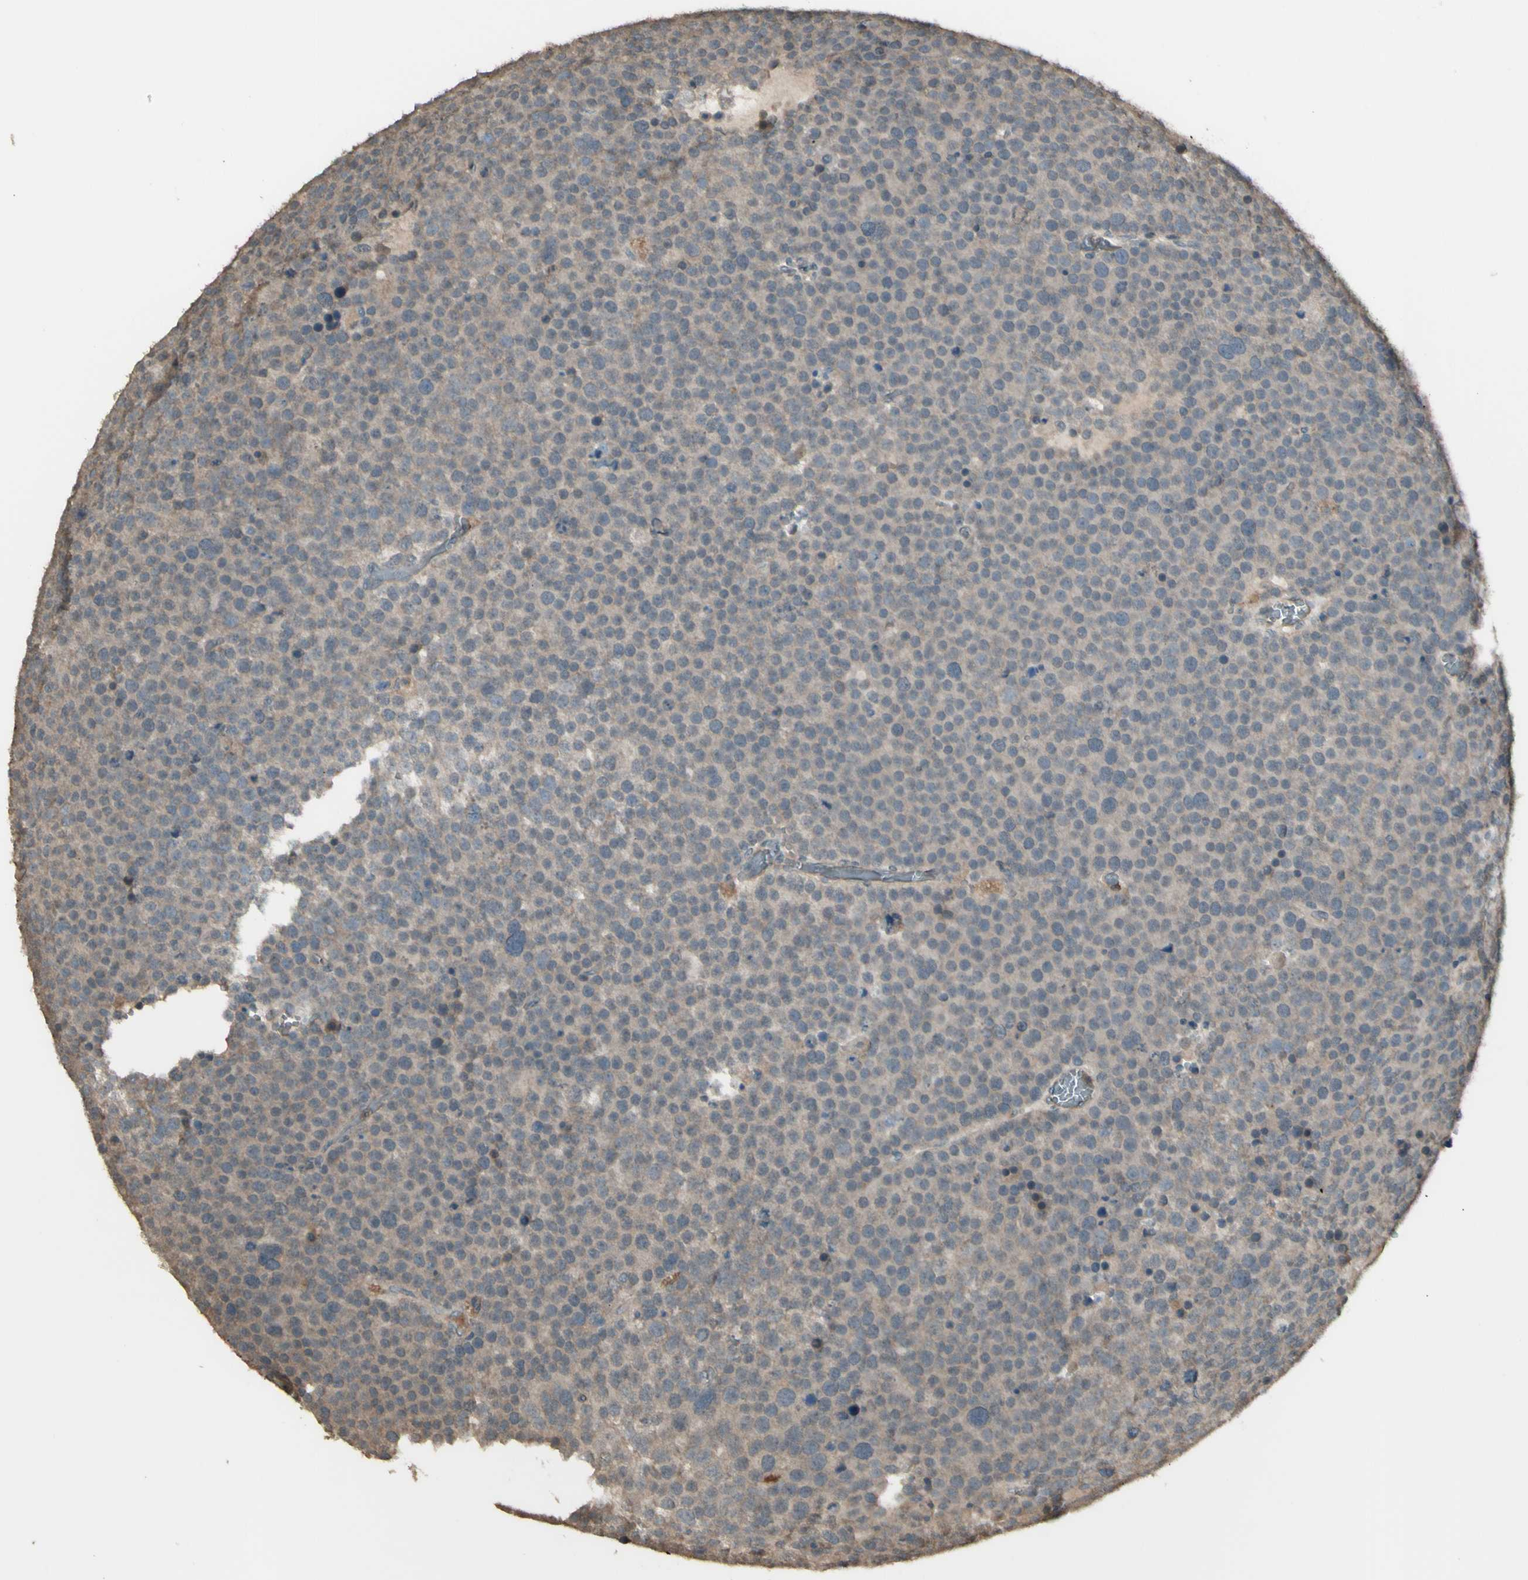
{"staining": {"intensity": "weak", "quantity": ">75%", "location": "cytoplasmic/membranous"}, "tissue": "testis cancer", "cell_type": "Tumor cells", "image_type": "cancer", "snomed": [{"axis": "morphology", "description": "Seminoma, NOS"}, {"axis": "topography", "description": "Testis"}], "caption": "The photomicrograph shows a brown stain indicating the presence of a protein in the cytoplasmic/membranous of tumor cells in seminoma (testis).", "gene": "GNAS", "patient": {"sex": "male", "age": 71}}